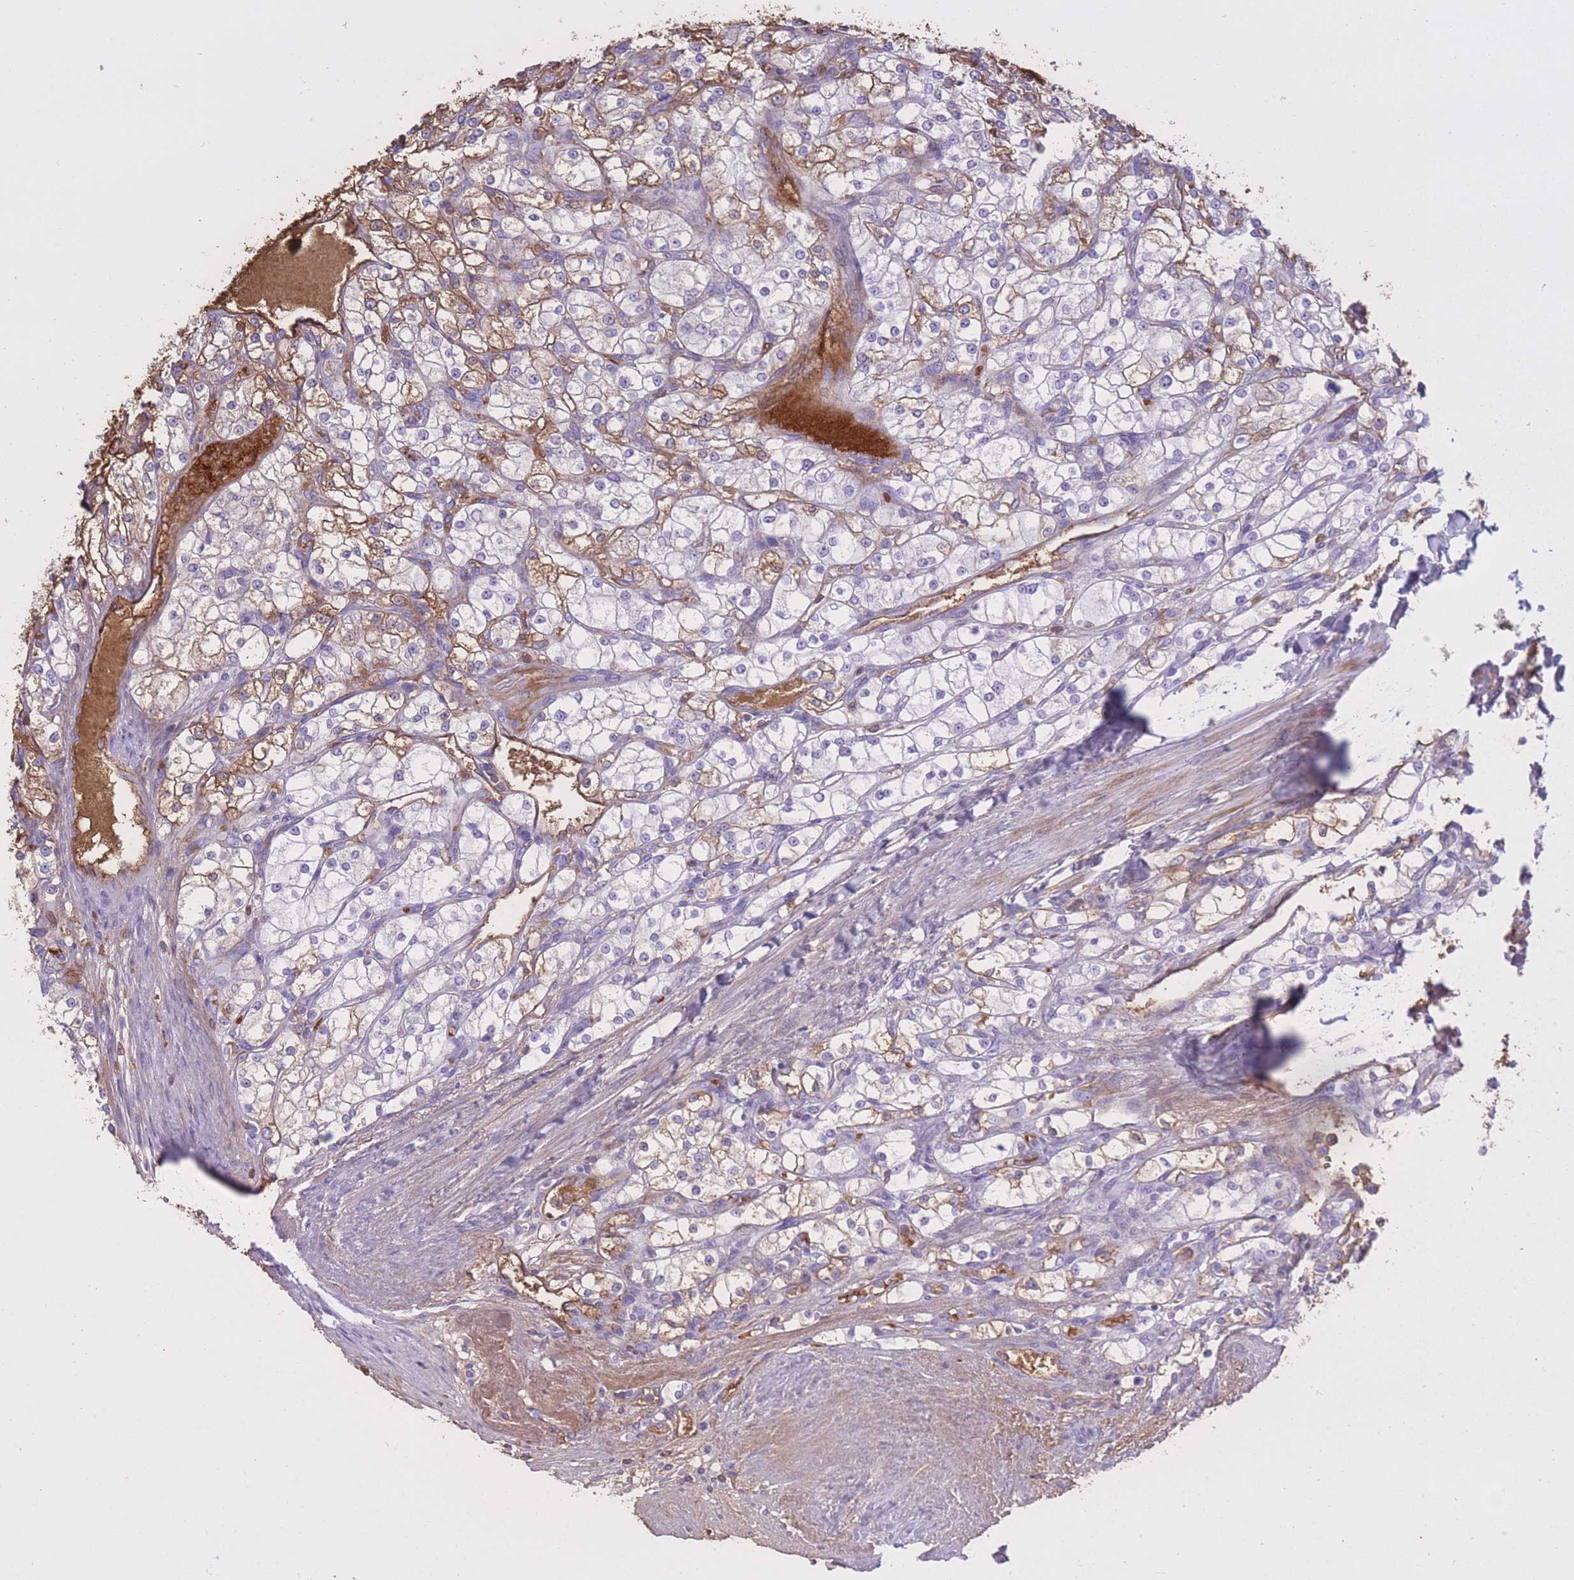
{"staining": {"intensity": "moderate", "quantity": "25%-75%", "location": "cytoplasmic/membranous"}, "tissue": "renal cancer", "cell_type": "Tumor cells", "image_type": "cancer", "snomed": [{"axis": "morphology", "description": "Adenocarcinoma, NOS"}, {"axis": "topography", "description": "Kidney"}], "caption": "Renal adenocarcinoma stained with immunohistochemistry demonstrates moderate cytoplasmic/membranous positivity in about 25%-75% of tumor cells. Nuclei are stained in blue.", "gene": "AP3S2", "patient": {"sex": "male", "age": 80}}